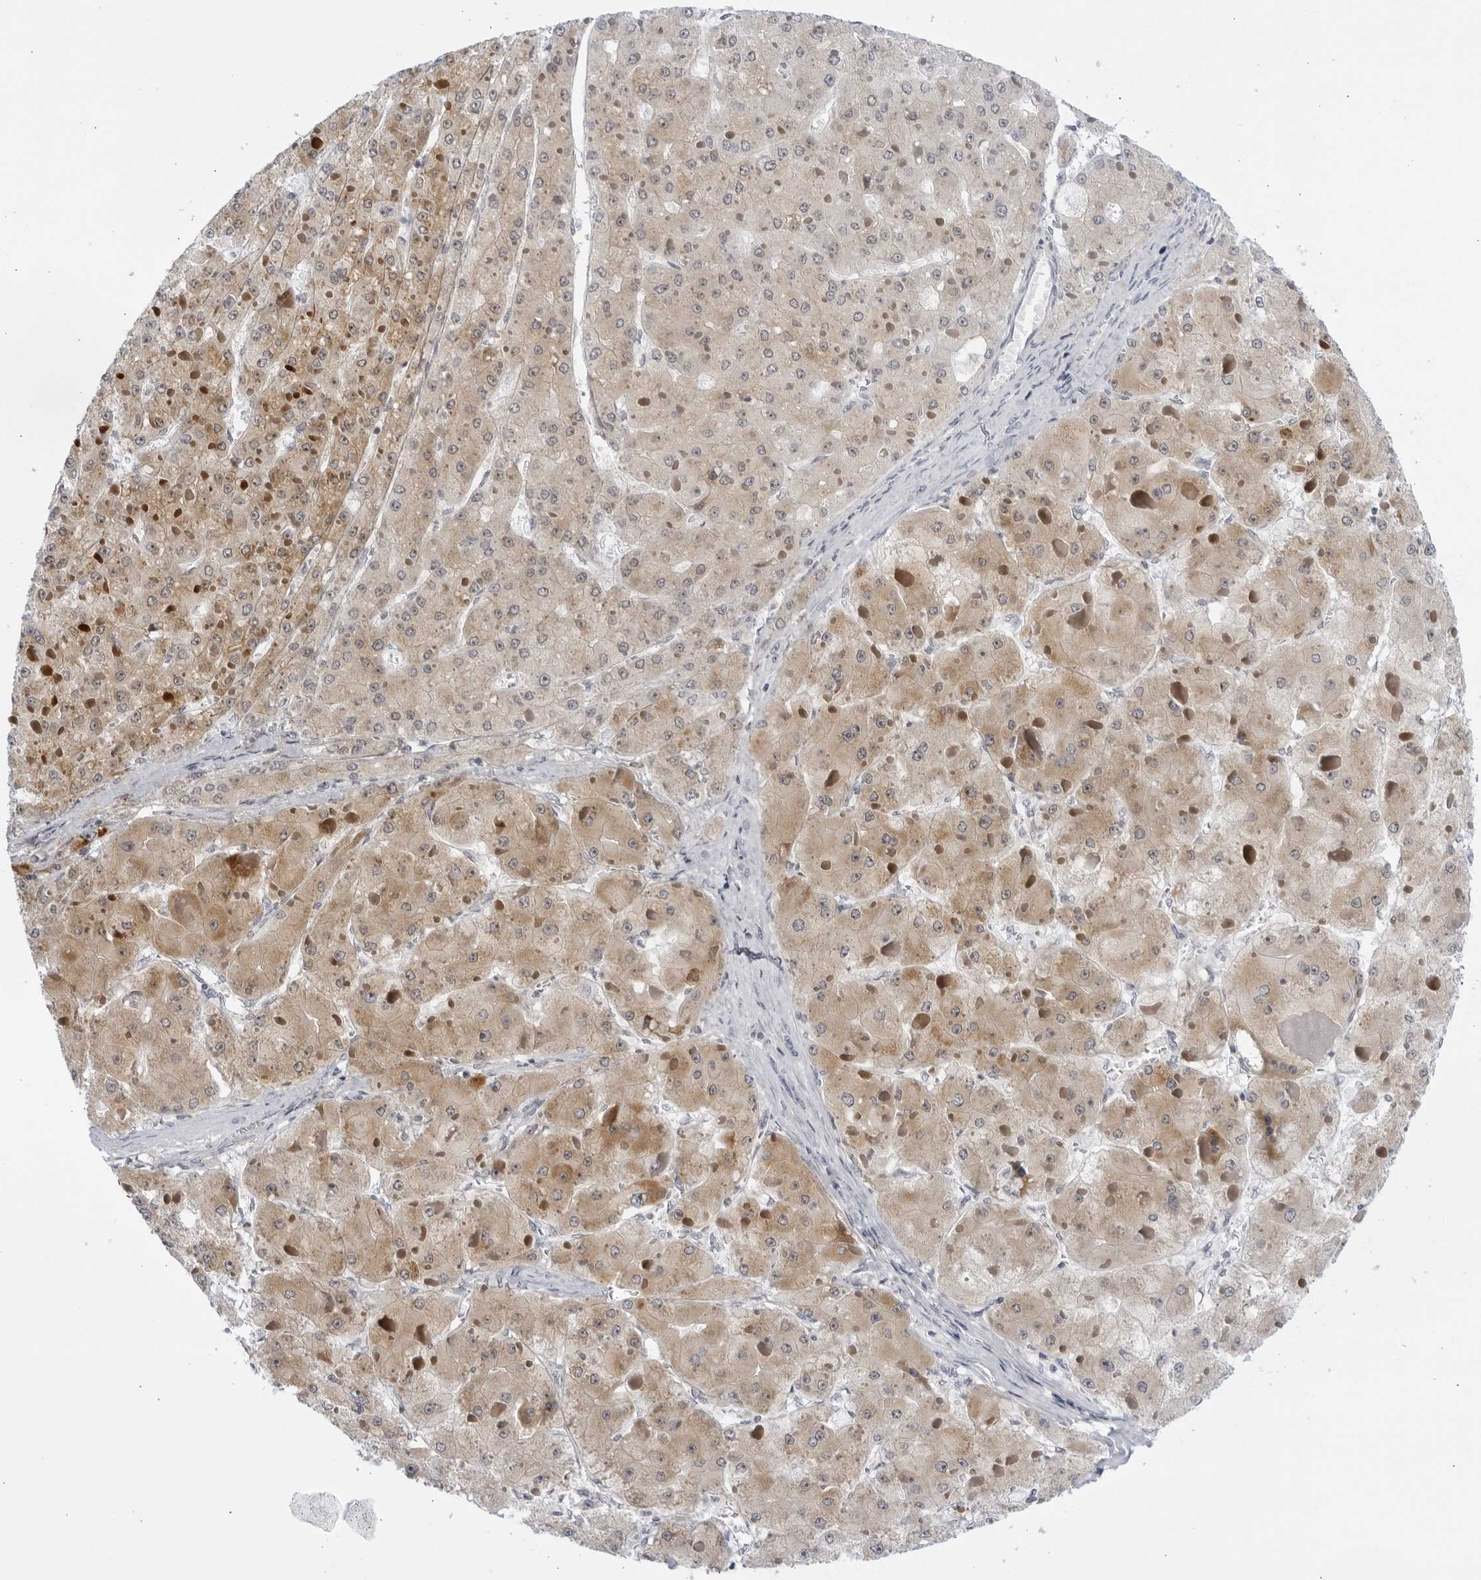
{"staining": {"intensity": "moderate", "quantity": ">75%", "location": "cytoplasmic/membranous"}, "tissue": "liver cancer", "cell_type": "Tumor cells", "image_type": "cancer", "snomed": [{"axis": "morphology", "description": "Carcinoma, Hepatocellular, NOS"}, {"axis": "topography", "description": "Liver"}], "caption": "The image displays staining of hepatocellular carcinoma (liver), revealing moderate cytoplasmic/membranous protein expression (brown color) within tumor cells. (brown staining indicates protein expression, while blue staining denotes nuclei).", "gene": "CNBD1", "patient": {"sex": "female", "age": 73}}